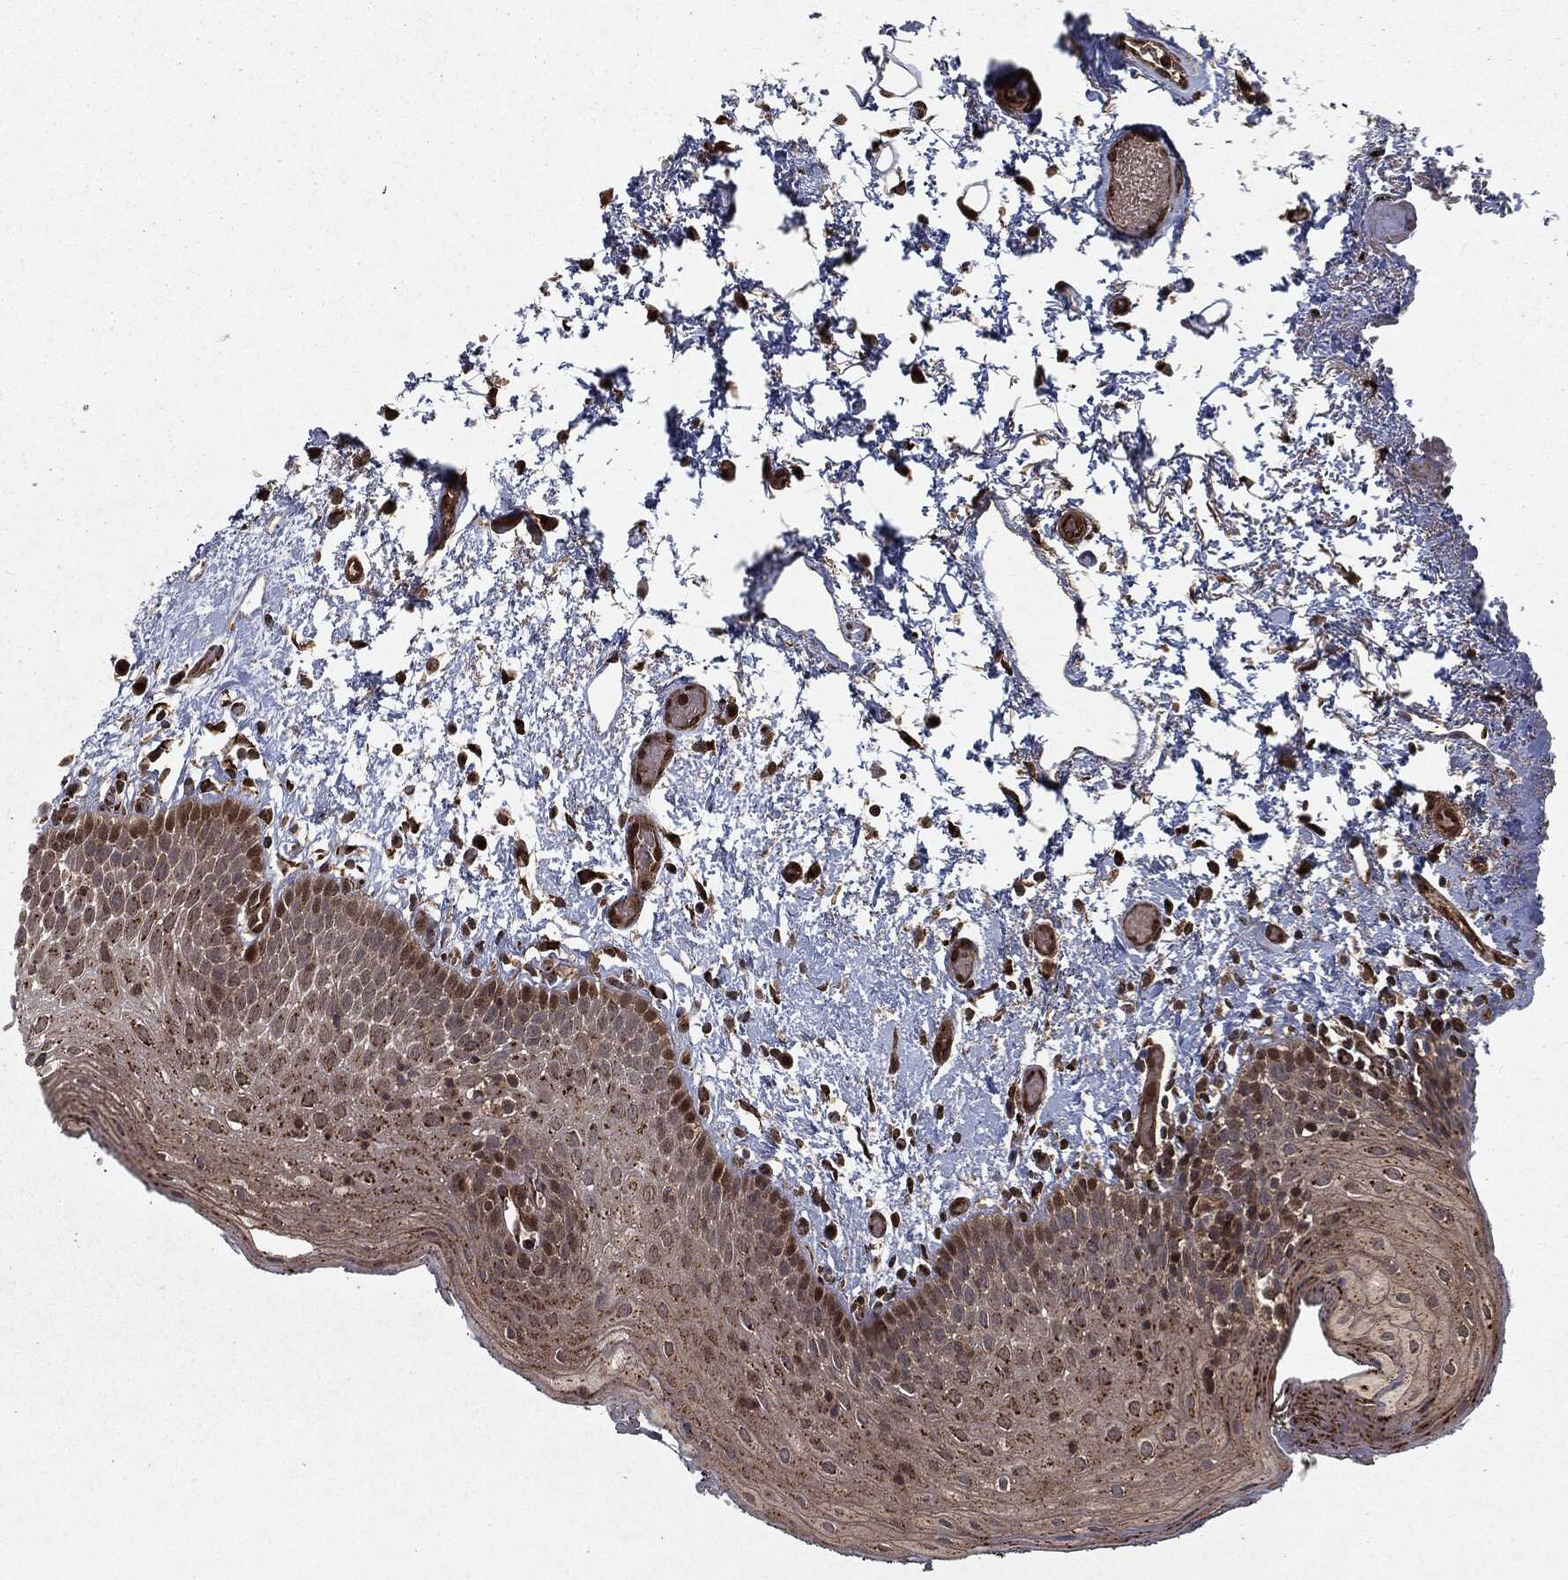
{"staining": {"intensity": "strong", "quantity": "<25%", "location": "nuclear"}, "tissue": "oral mucosa", "cell_type": "Squamous epithelial cells", "image_type": "normal", "snomed": [{"axis": "morphology", "description": "Normal tissue, NOS"}, {"axis": "morphology", "description": "Squamous cell carcinoma, NOS"}, {"axis": "topography", "description": "Oral tissue"}, {"axis": "topography", "description": "Tounge, NOS"}, {"axis": "topography", "description": "Head-Neck"}], "caption": "This image reveals immunohistochemistry staining of unremarkable oral mucosa, with medium strong nuclear expression in about <25% of squamous epithelial cells.", "gene": "RANBP9", "patient": {"sex": "female", "age": 80}}